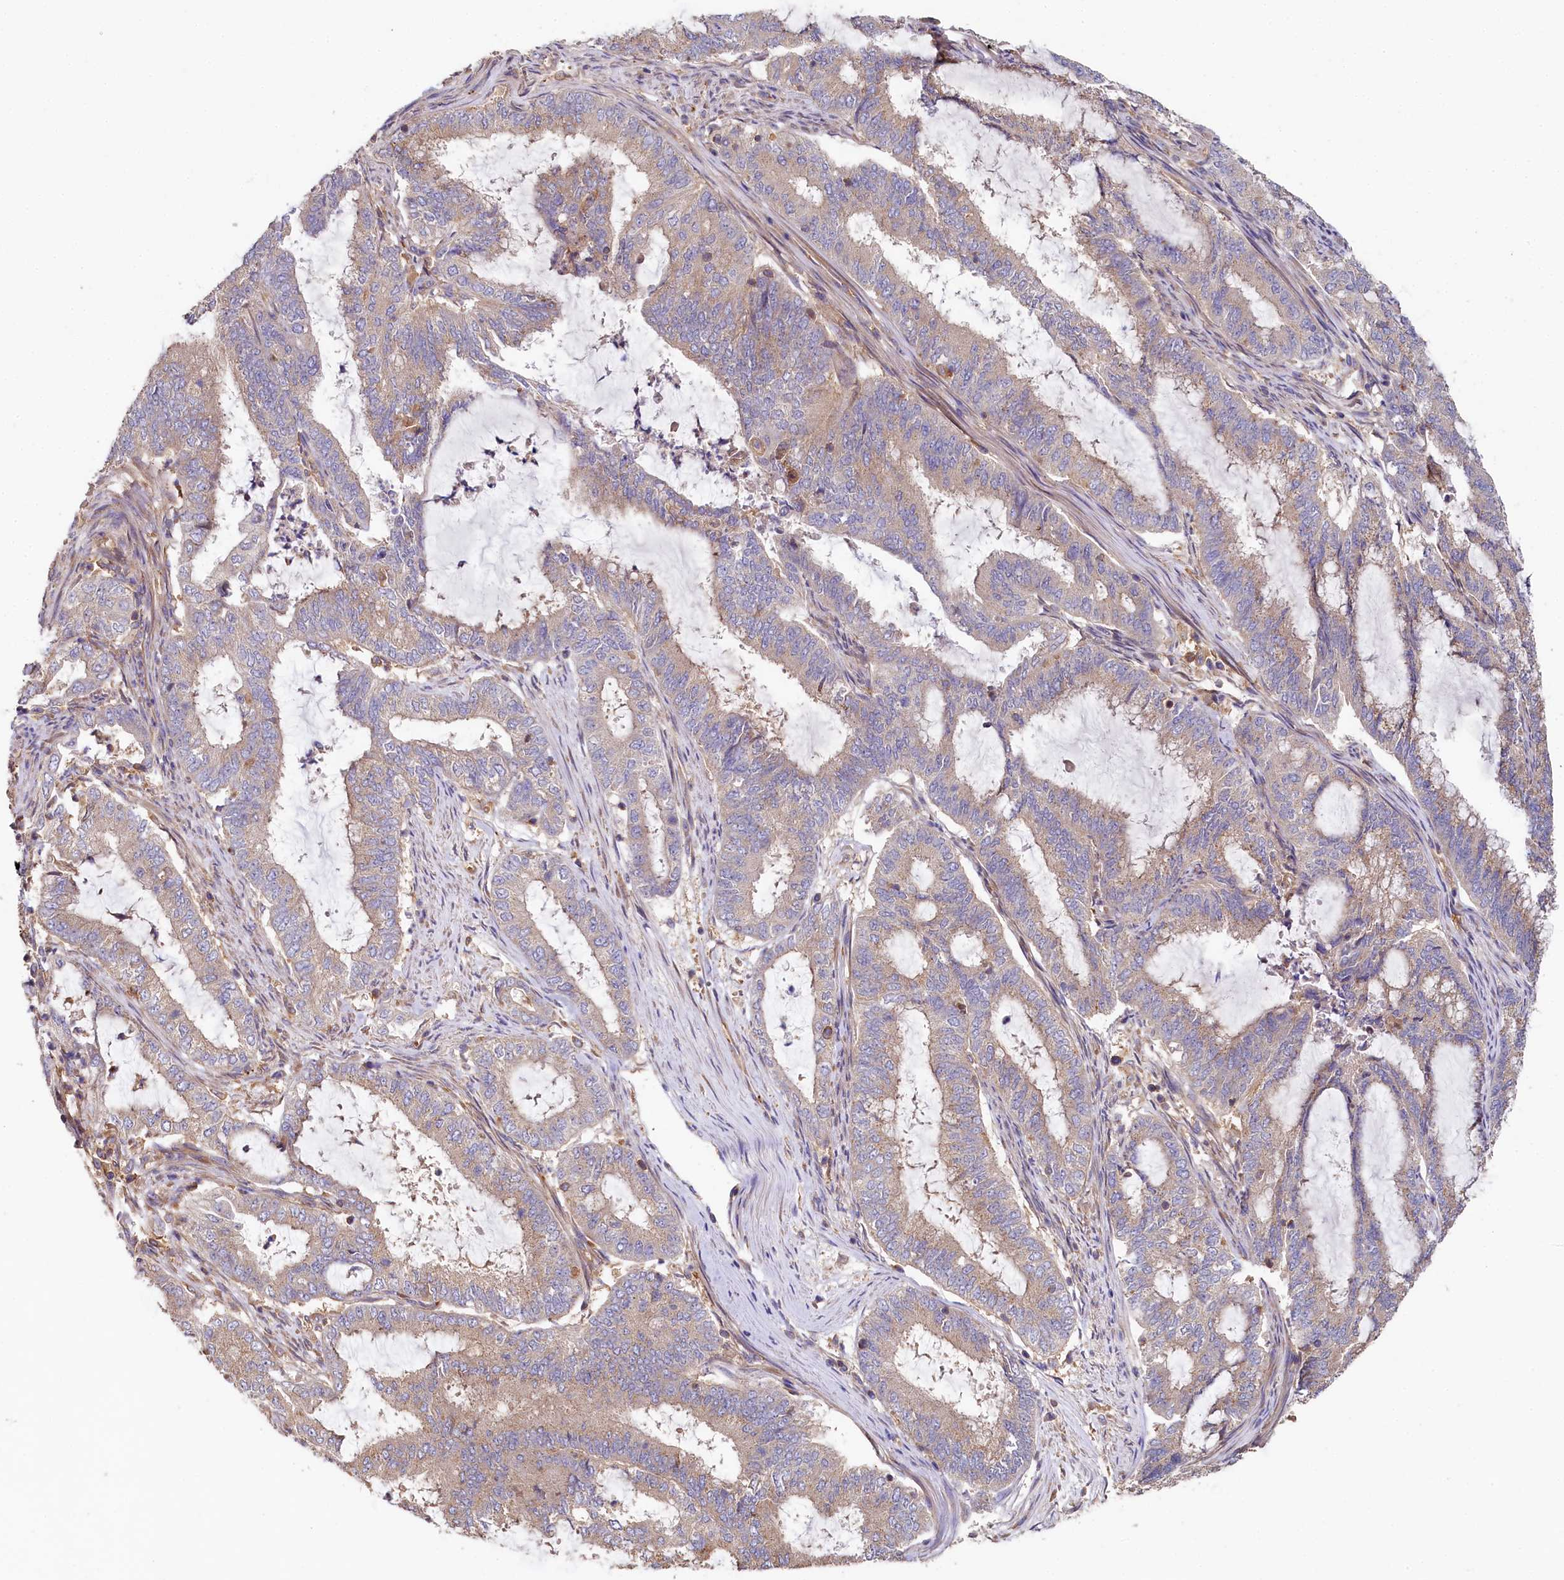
{"staining": {"intensity": "weak", "quantity": "<25%", "location": "cytoplasmic/membranous"}, "tissue": "endometrial cancer", "cell_type": "Tumor cells", "image_type": "cancer", "snomed": [{"axis": "morphology", "description": "Adenocarcinoma, NOS"}, {"axis": "topography", "description": "Endometrium"}], "caption": "Immunohistochemical staining of human endometrial adenocarcinoma reveals no significant expression in tumor cells.", "gene": "PPIP5K1", "patient": {"sex": "female", "age": 51}}